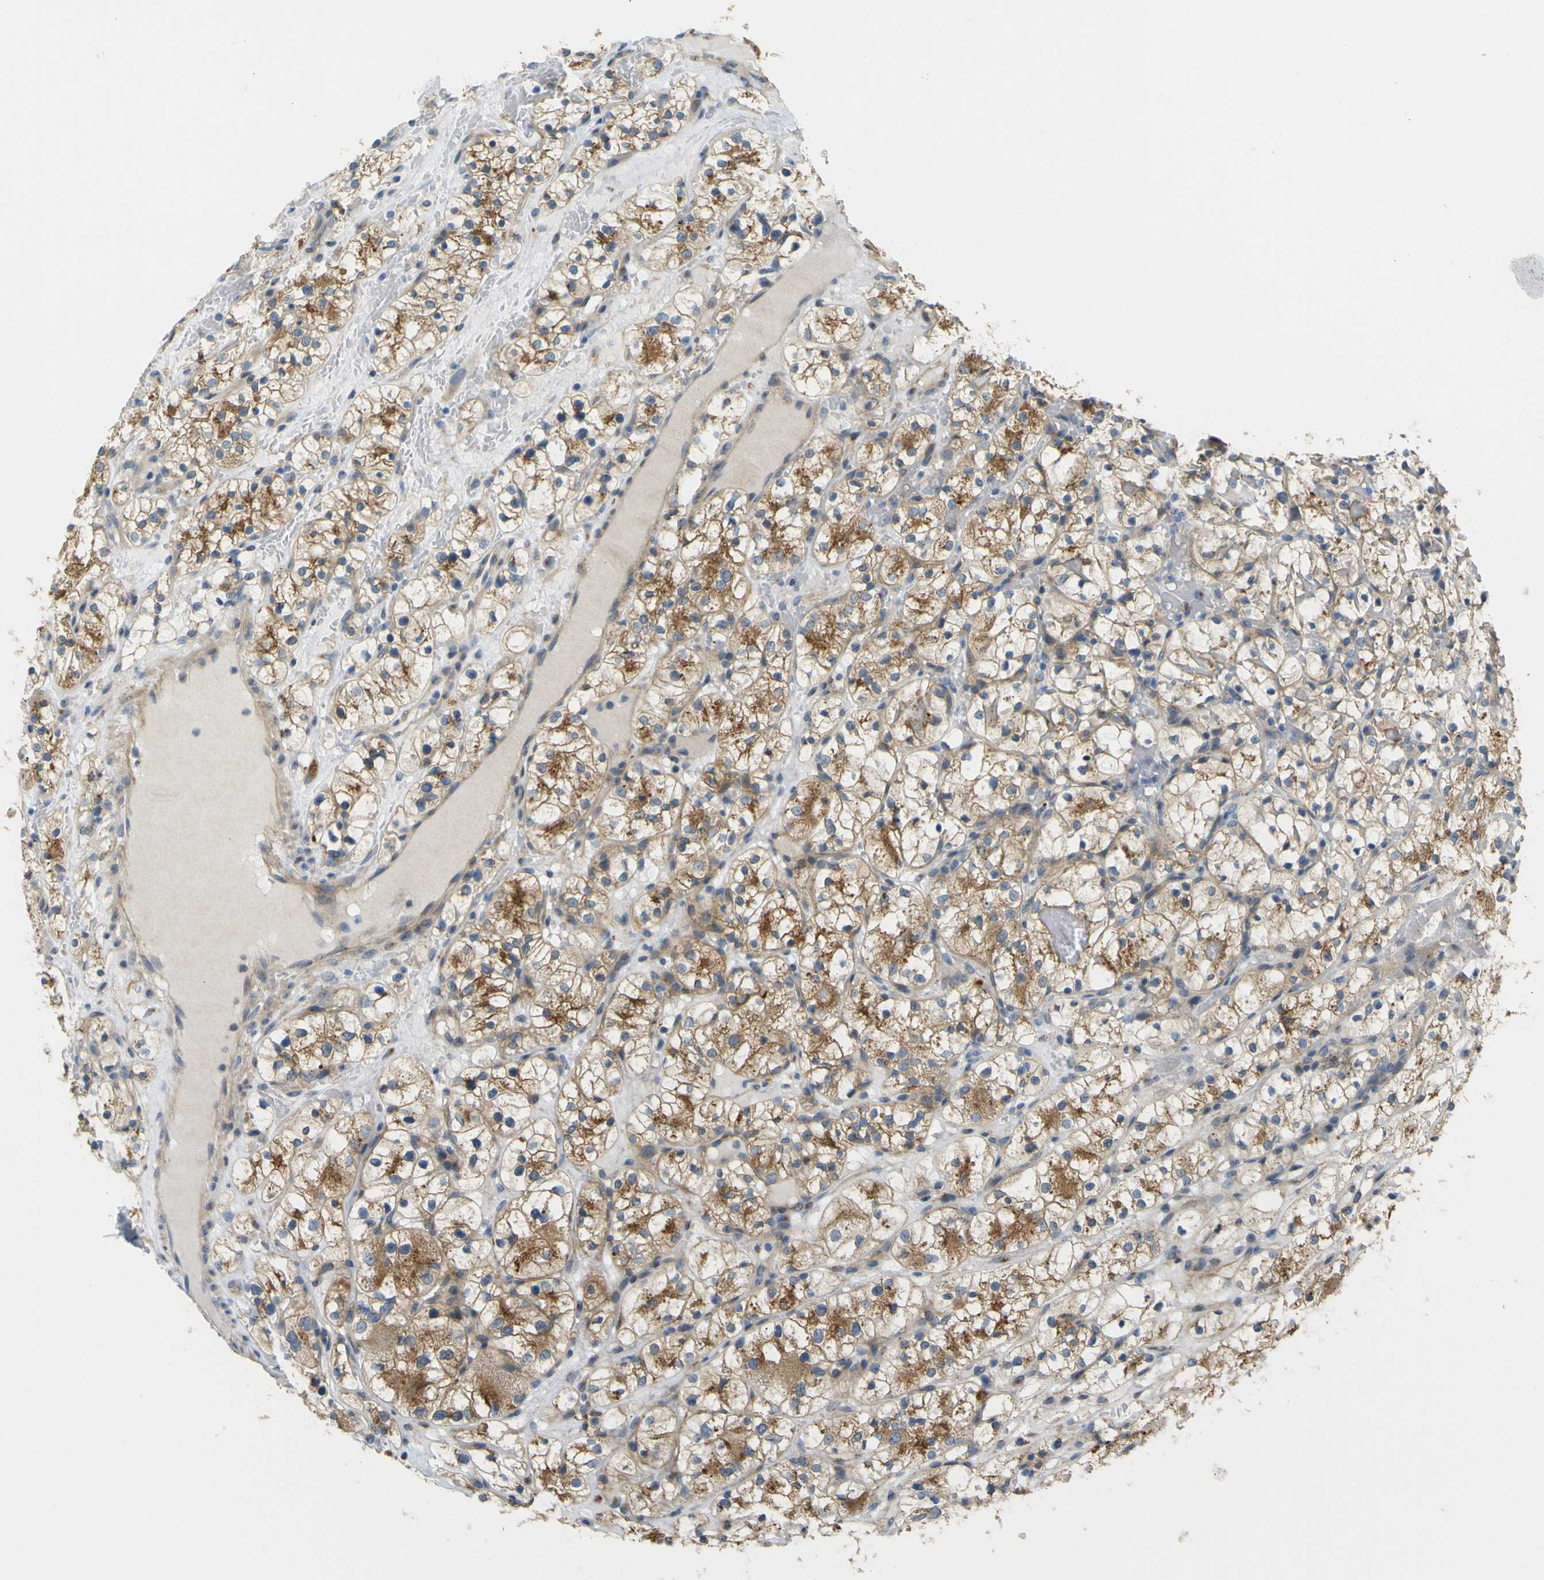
{"staining": {"intensity": "moderate", "quantity": ">75%", "location": "cytoplasmic/membranous"}, "tissue": "renal cancer", "cell_type": "Tumor cells", "image_type": "cancer", "snomed": [{"axis": "morphology", "description": "Adenocarcinoma, NOS"}, {"axis": "topography", "description": "Kidney"}], "caption": "High-magnification brightfield microscopy of adenocarcinoma (renal) stained with DAB (brown) and counterstained with hematoxylin (blue). tumor cells exhibit moderate cytoplasmic/membranous expression is present in about>75% of cells.", "gene": "SYPL1", "patient": {"sex": "female", "age": 60}}